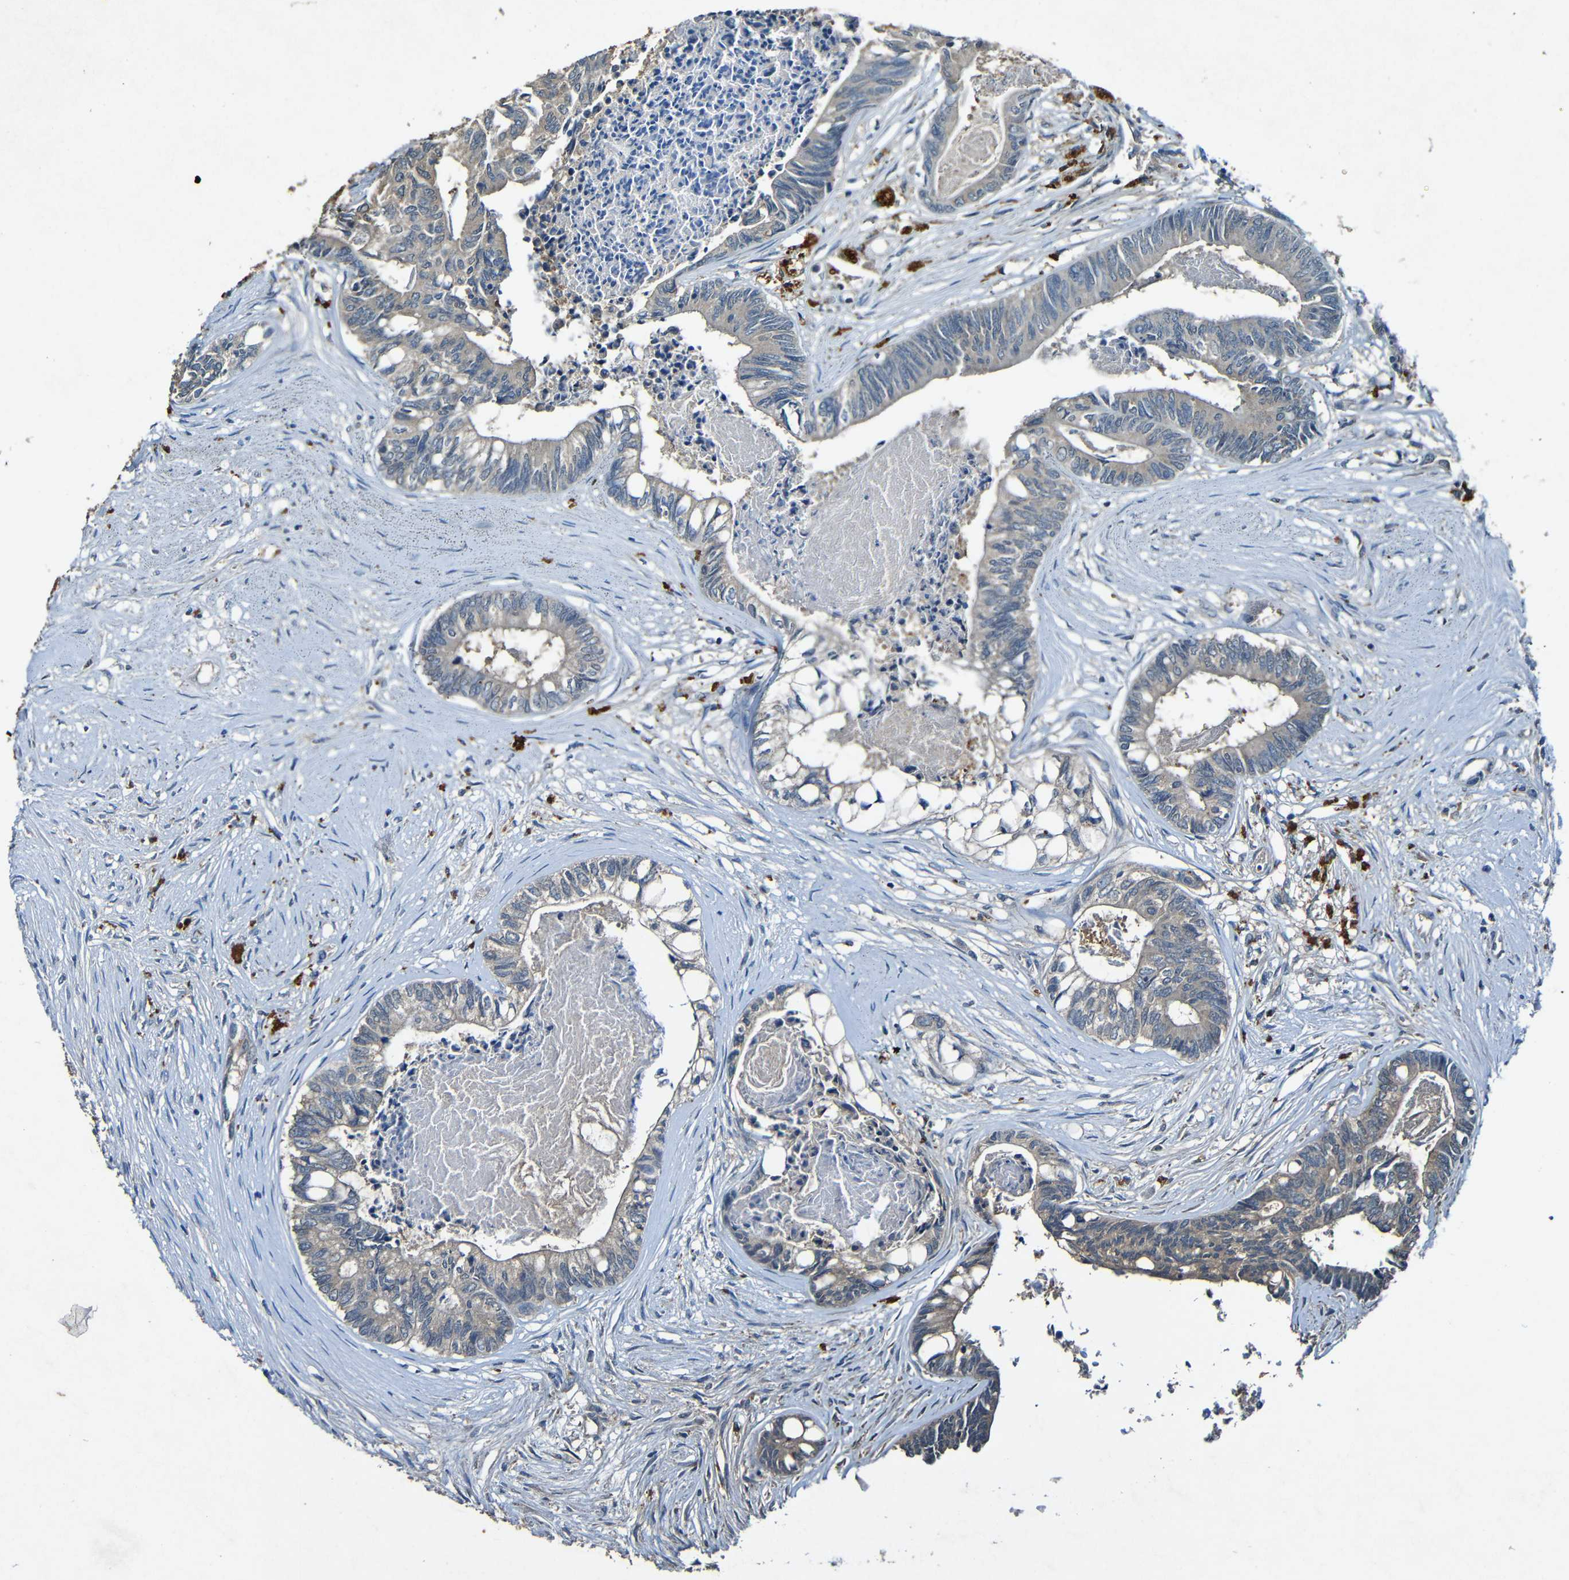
{"staining": {"intensity": "weak", "quantity": ">75%", "location": "cytoplasmic/membranous"}, "tissue": "colorectal cancer", "cell_type": "Tumor cells", "image_type": "cancer", "snomed": [{"axis": "morphology", "description": "Adenocarcinoma, NOS"}, {"axis": "topography", "description": "Rectum"}], "caption": "Brown immunohistochemical staining in human adenocarcinoma (colorectal) demonstrates weak cytoplasmic/membranous staining in about >75% of tumor cells. (Stains: DAB in brown, nuclei in blue, Microscopy: brightfield microscopy at high magnification).", "gene": "LRRC70", "patient": {"sex": "male", "age": 63}}